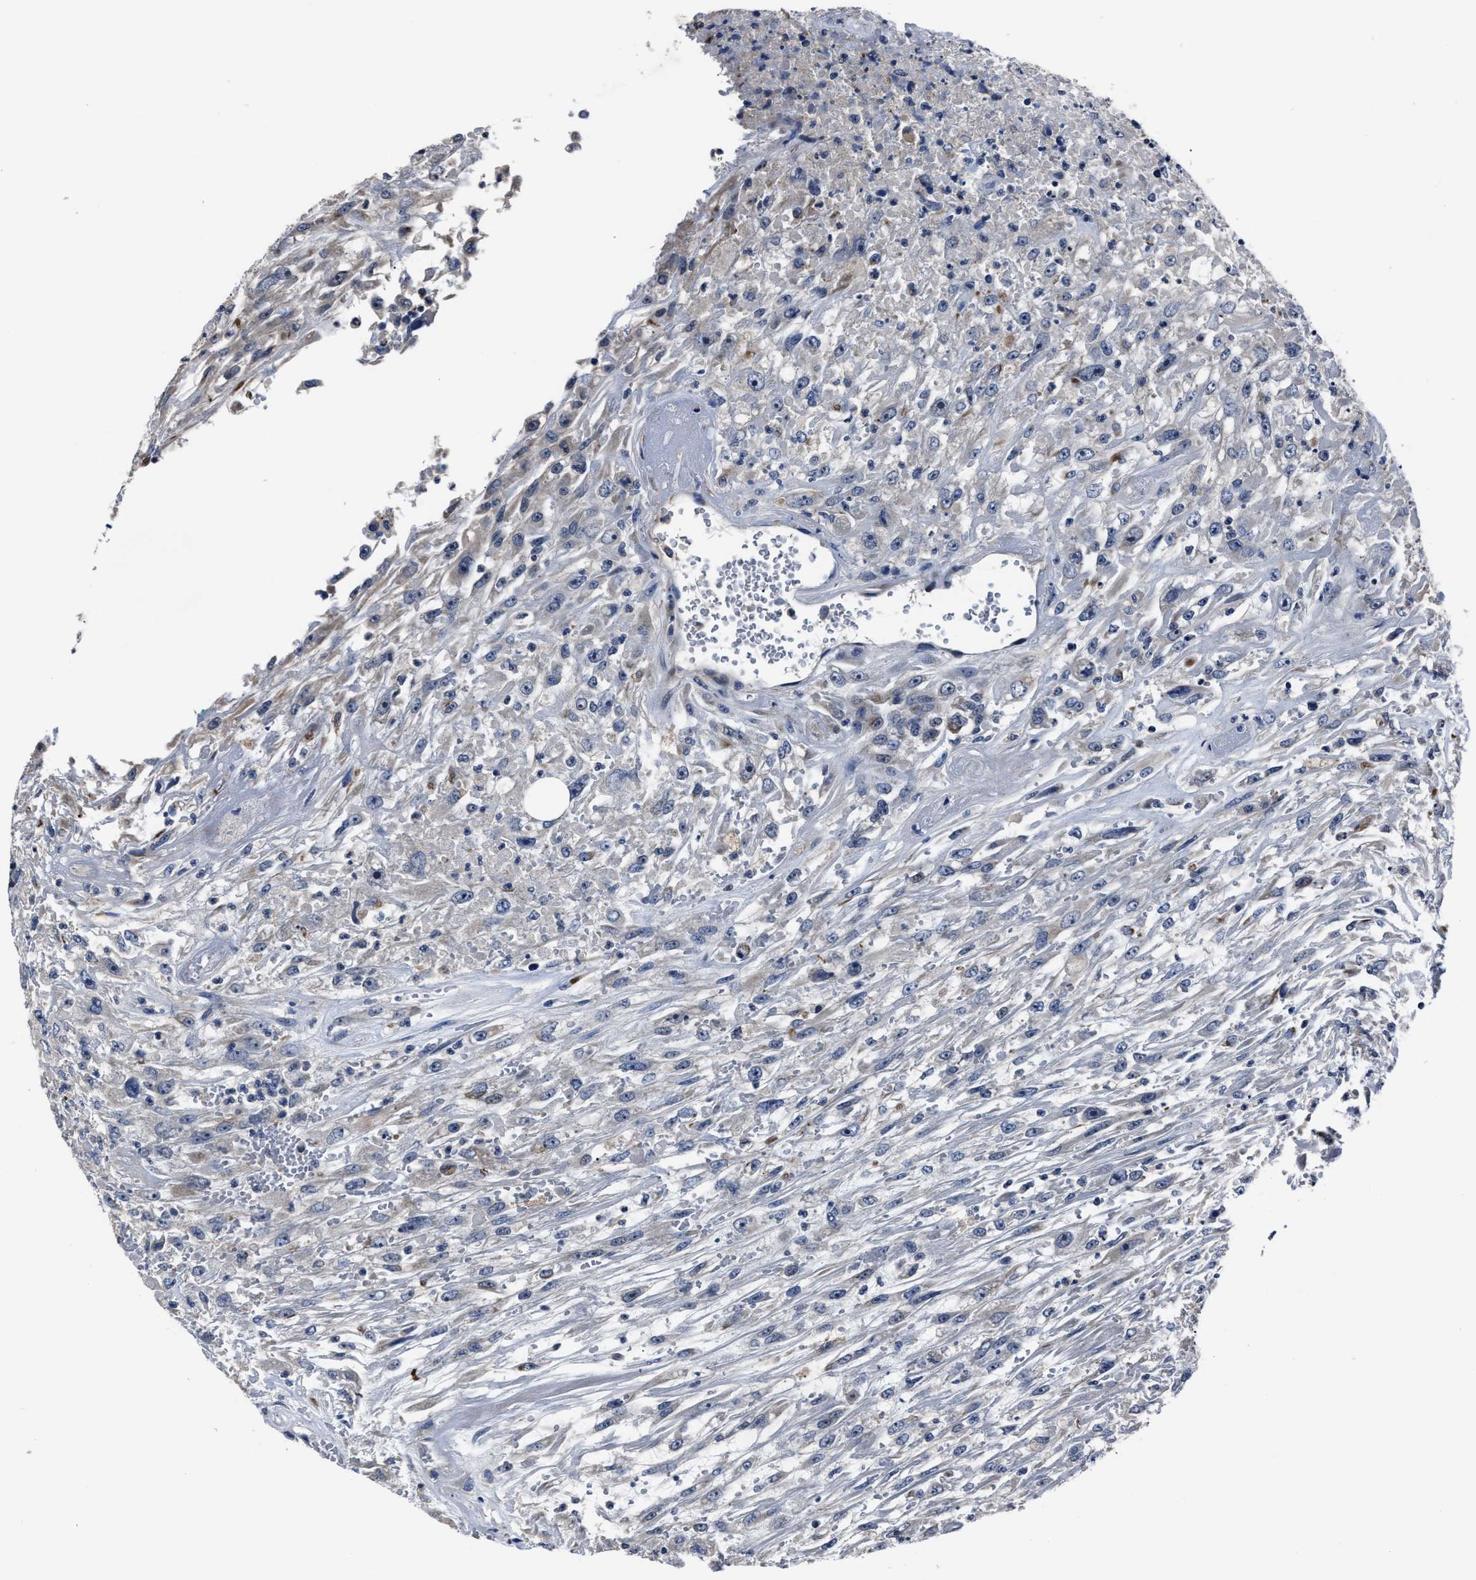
{"staining": {"intensity": "negative", "quantity": "none", "location": "none"}, "tissue": "urothelial cancer", "cell_type": "Tumor cells", "image_type": "cancer", "snomed": [{"axis": "morphology", "description": "Urothelial carcinoma, High grade"}, {"axis": "topography", "description": "Urinary bladder"}], "caption": "Tumor cells are negative for protein expression in human urothelial cancer.", "gene": "RSBN1L", "patient": {"sex": "male", "age": 46}}